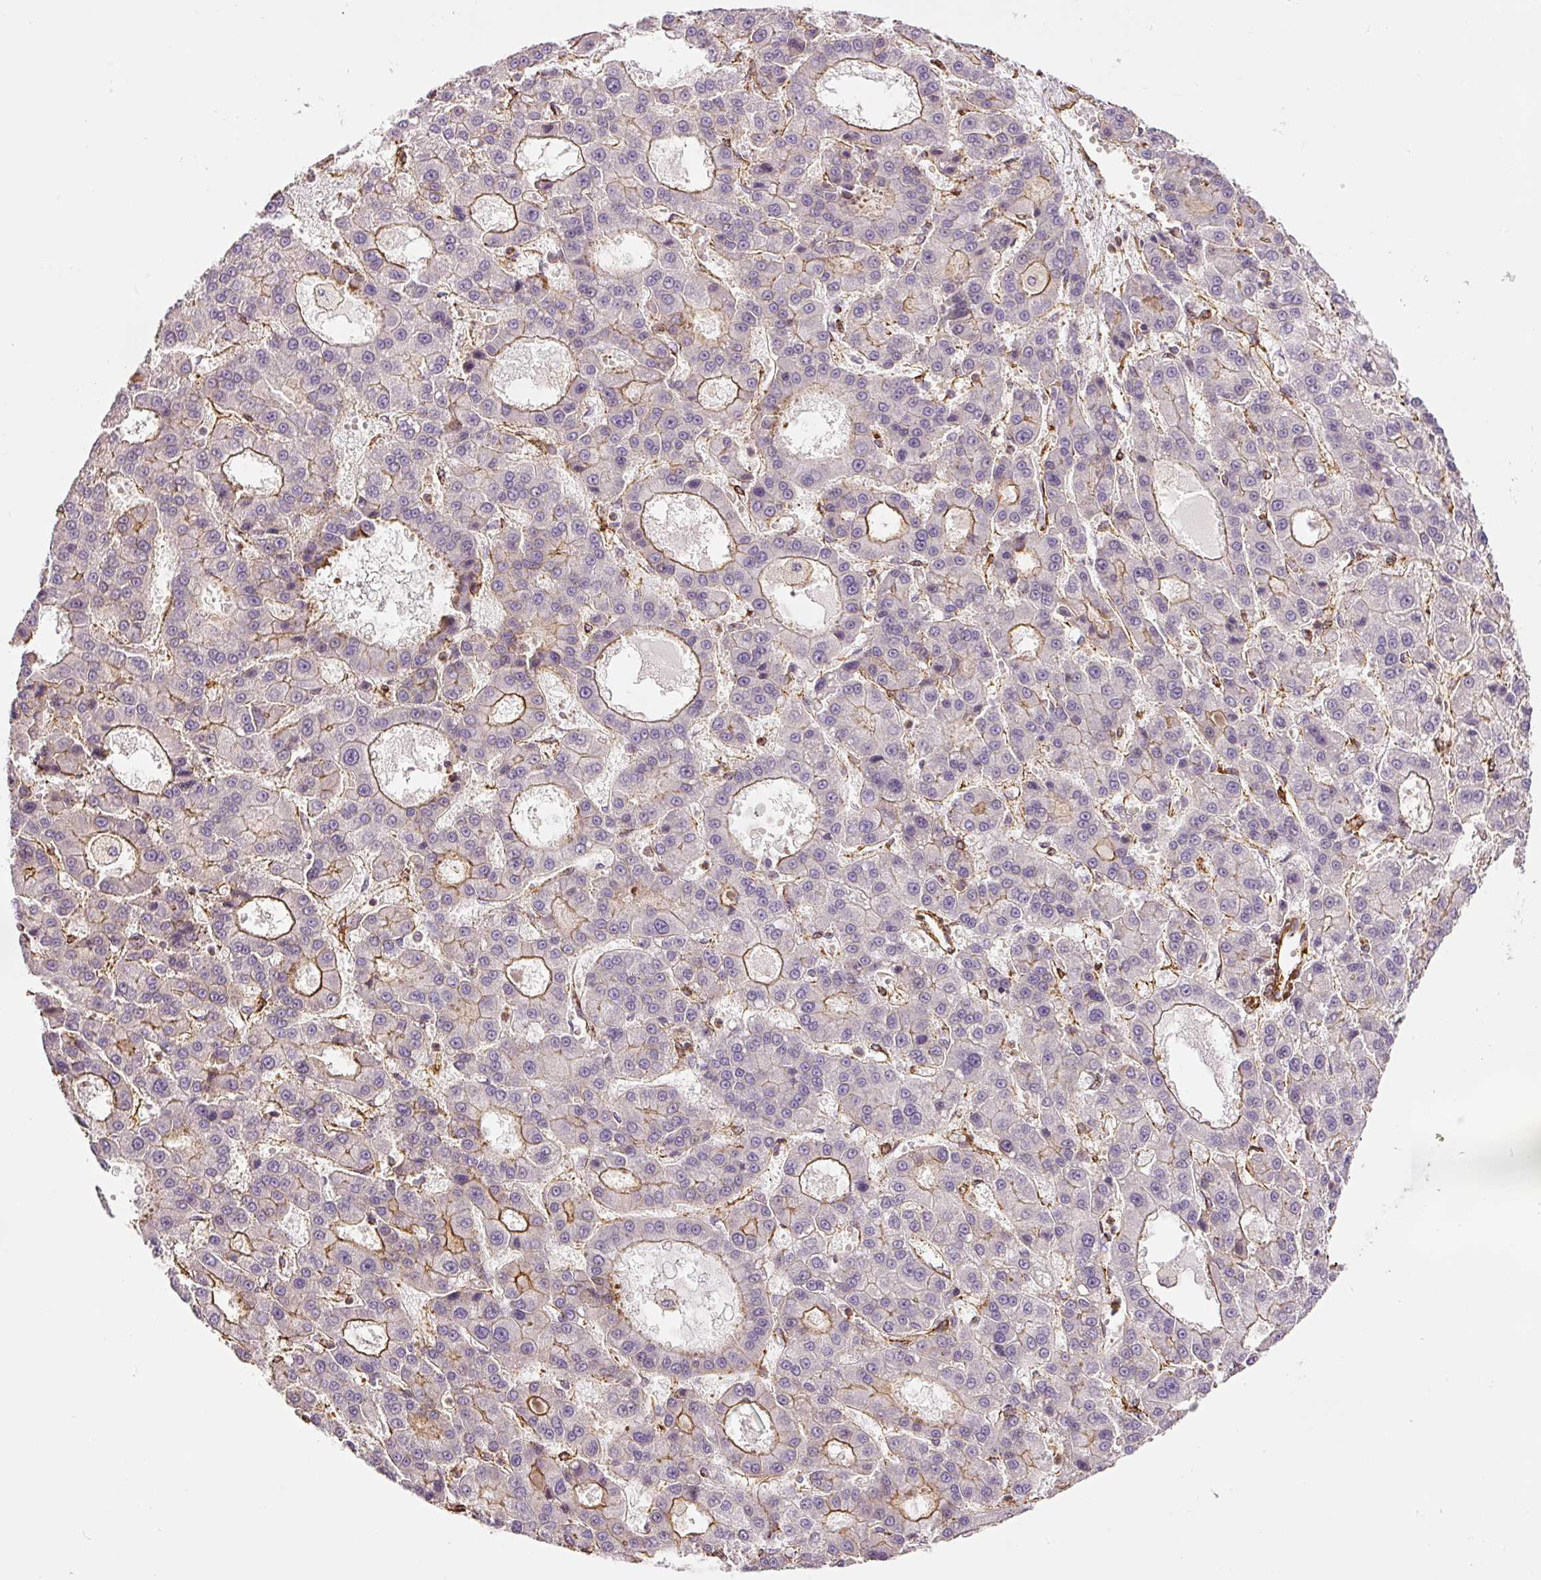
{"staining": {"intensity": "moderate", "quantity": "<25%", "location": "cytoplasmic/membranous"}, "tissue": "liver cancer", "cell_type": "Tumor cells", "image_type": "cancer", "snomed": [{"axis": "morphology", "description": "Carcinoma, Hepatocellular, NOS"}, {"axis": "topography", "description": "Liver"}], "caption": "Tumor cells display moderate cytoplasmic/membranous expression in approximately <25% of cells in liver hepatocellular carcinoma.", "gene": "MYL12A", "patient": {"sex": "male", "age": 70}}